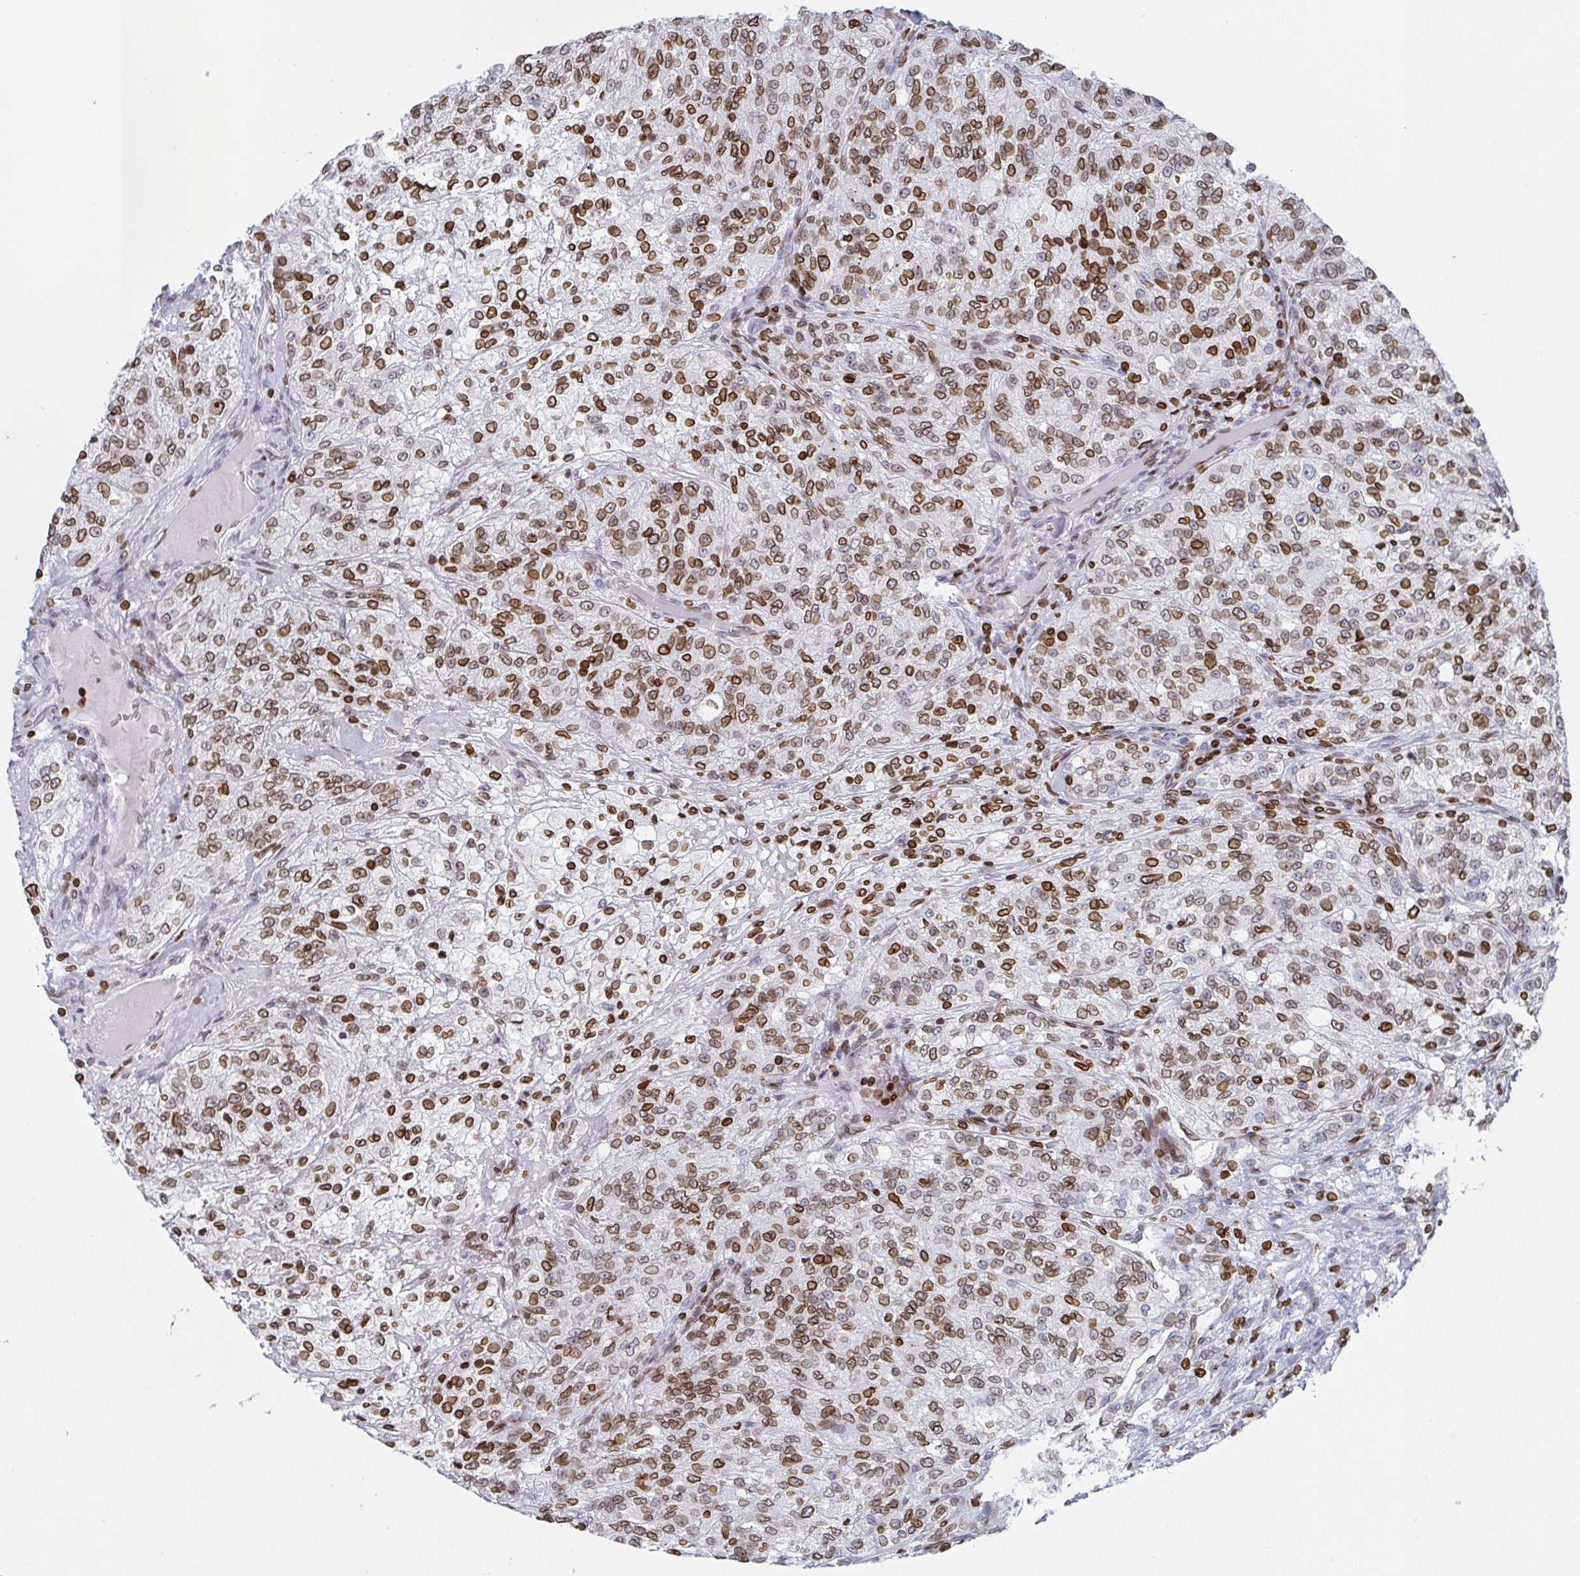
{"staining": {"intensity": "moderate", "quantity": ">75%", "location": "cytoplasmic/membranous,nuclear"}, "tissue": "renal cancer", "cell_type": "Tumor cells", "image_type": "cancer", "snomed": [{"axis": "morphology", "description": "Adenocarcinoma, NOS"}, {"axis": "topography", "description": "Kidney"}], "caption": "Moderate cytoplasmic/membranous and nuclear protein staining is present in approximately >75% of tumor cells in renal cancer (adenocarcinoma).", "gene": "BTBD7", "patient": {"sex": "female", "age": 63}}